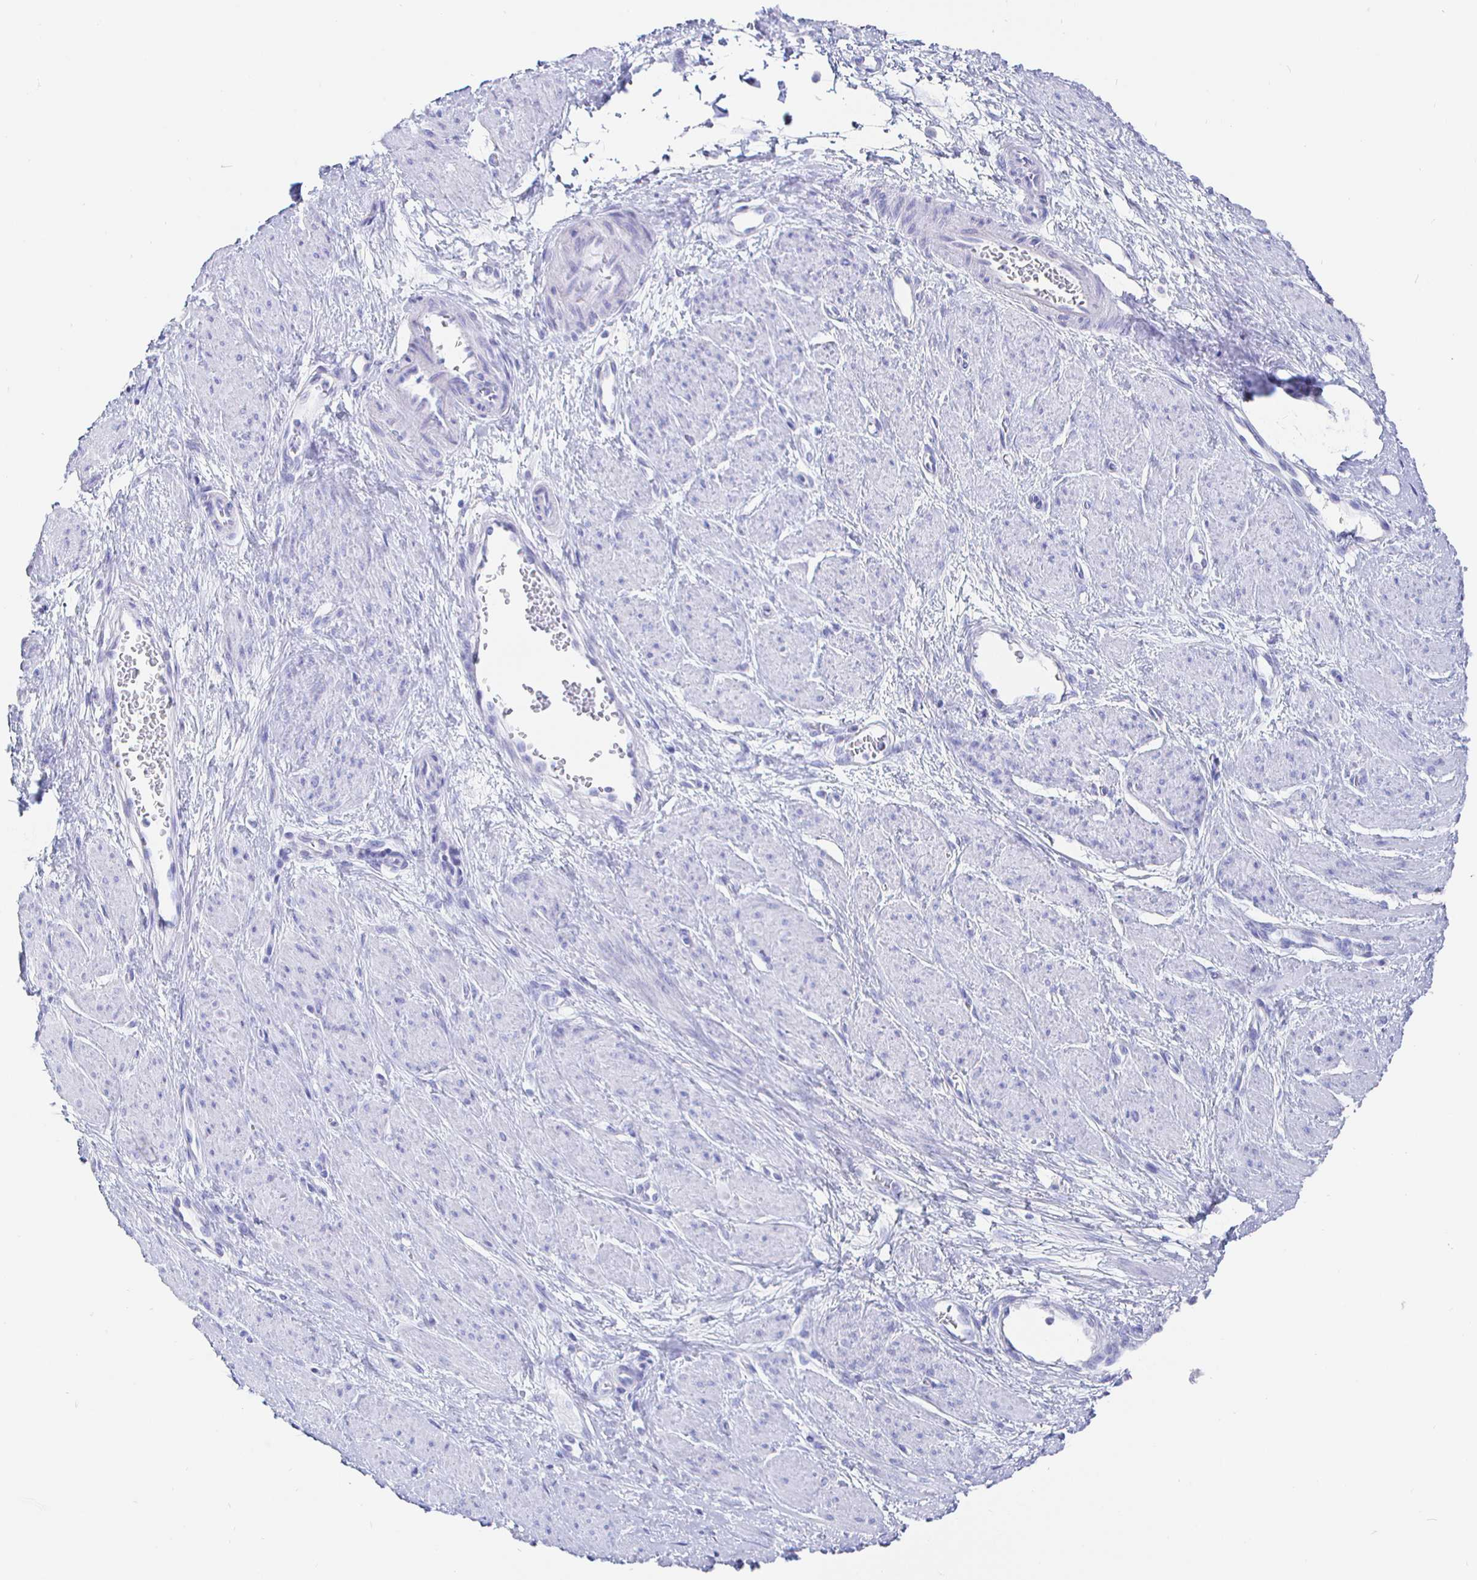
{"staining": {"intensity": "negative", "quantity": "none", "location": "none"}, "tissue": "smooth muscle", "cell_type": "Smooth muscle cells", "image_type": "normal", "snomed": [{"axis": "morphology", "description": "Normal tissue, NOS"}, {"axis": "topography", "description": "Smooth muscle"}, {"axis": "topography", "description": "Uterus"}], "caption": "The micrograph shows no staining of smooth muscle cells in normal smooth muscle. The staining is performed using DAB brown chromogen with nuclei counter-stained in using hematoxylin.", "gene": "CLCA1", "patient": {"sex": "female", "age": 39}}